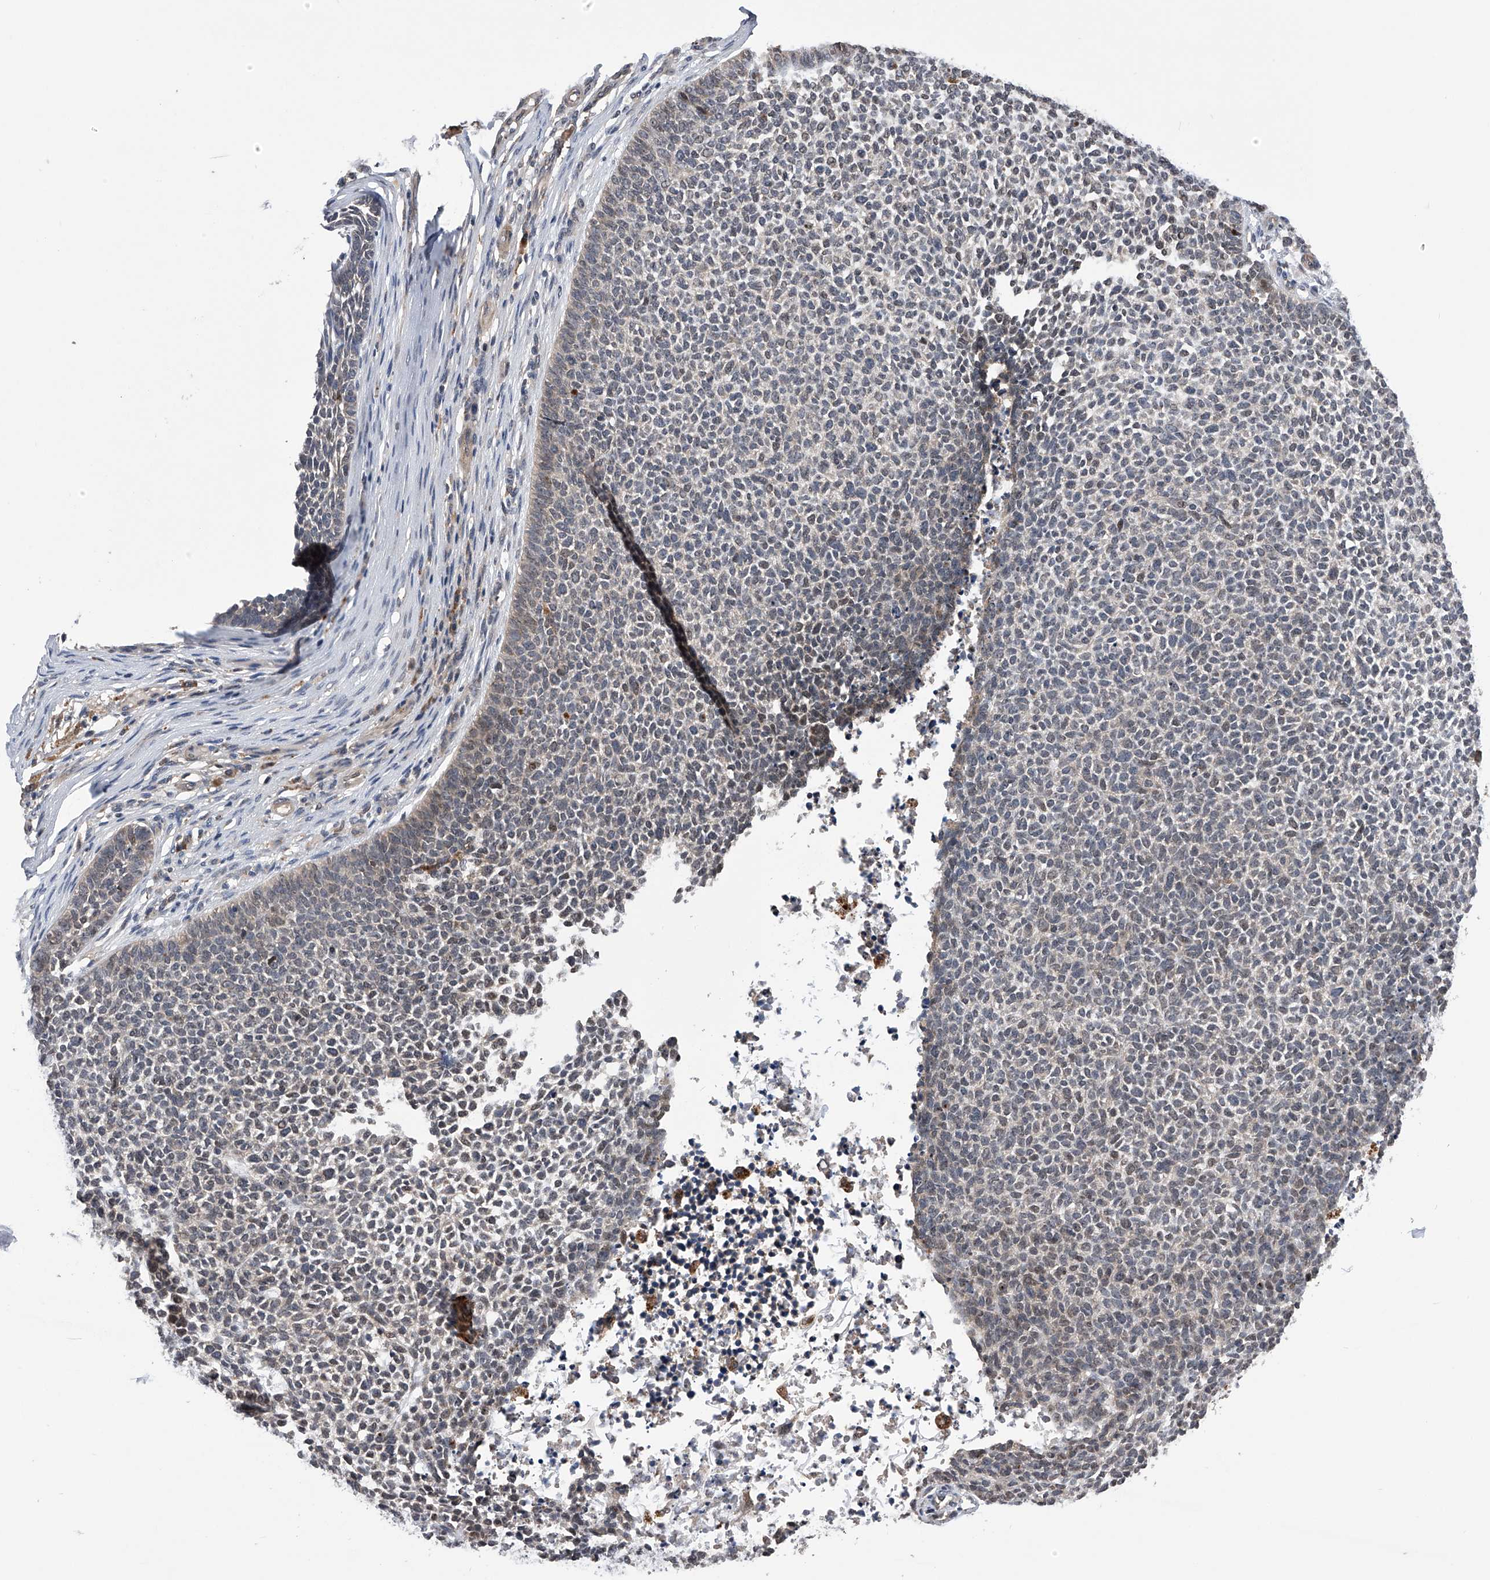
{"staining": {"intensity": "weak", "quantity": "<25%", "location": "cytoplasmic/membranous"}, "tissue": "skin cancer", "cell_type": "Tumor cells", "image_type": "cancer", "snomed": [{"axis": "morphology", "description": "Basal cell carcinoma"}, {"axis": "topography", "description": "Skin"}], "caption": "Immunohistochemical staining of human skin basal cell carcinoma demonstrates no significant staining in tumor cells.", "gene": "SPOCK1", "patient": {"sex": "female", "age": 84}}